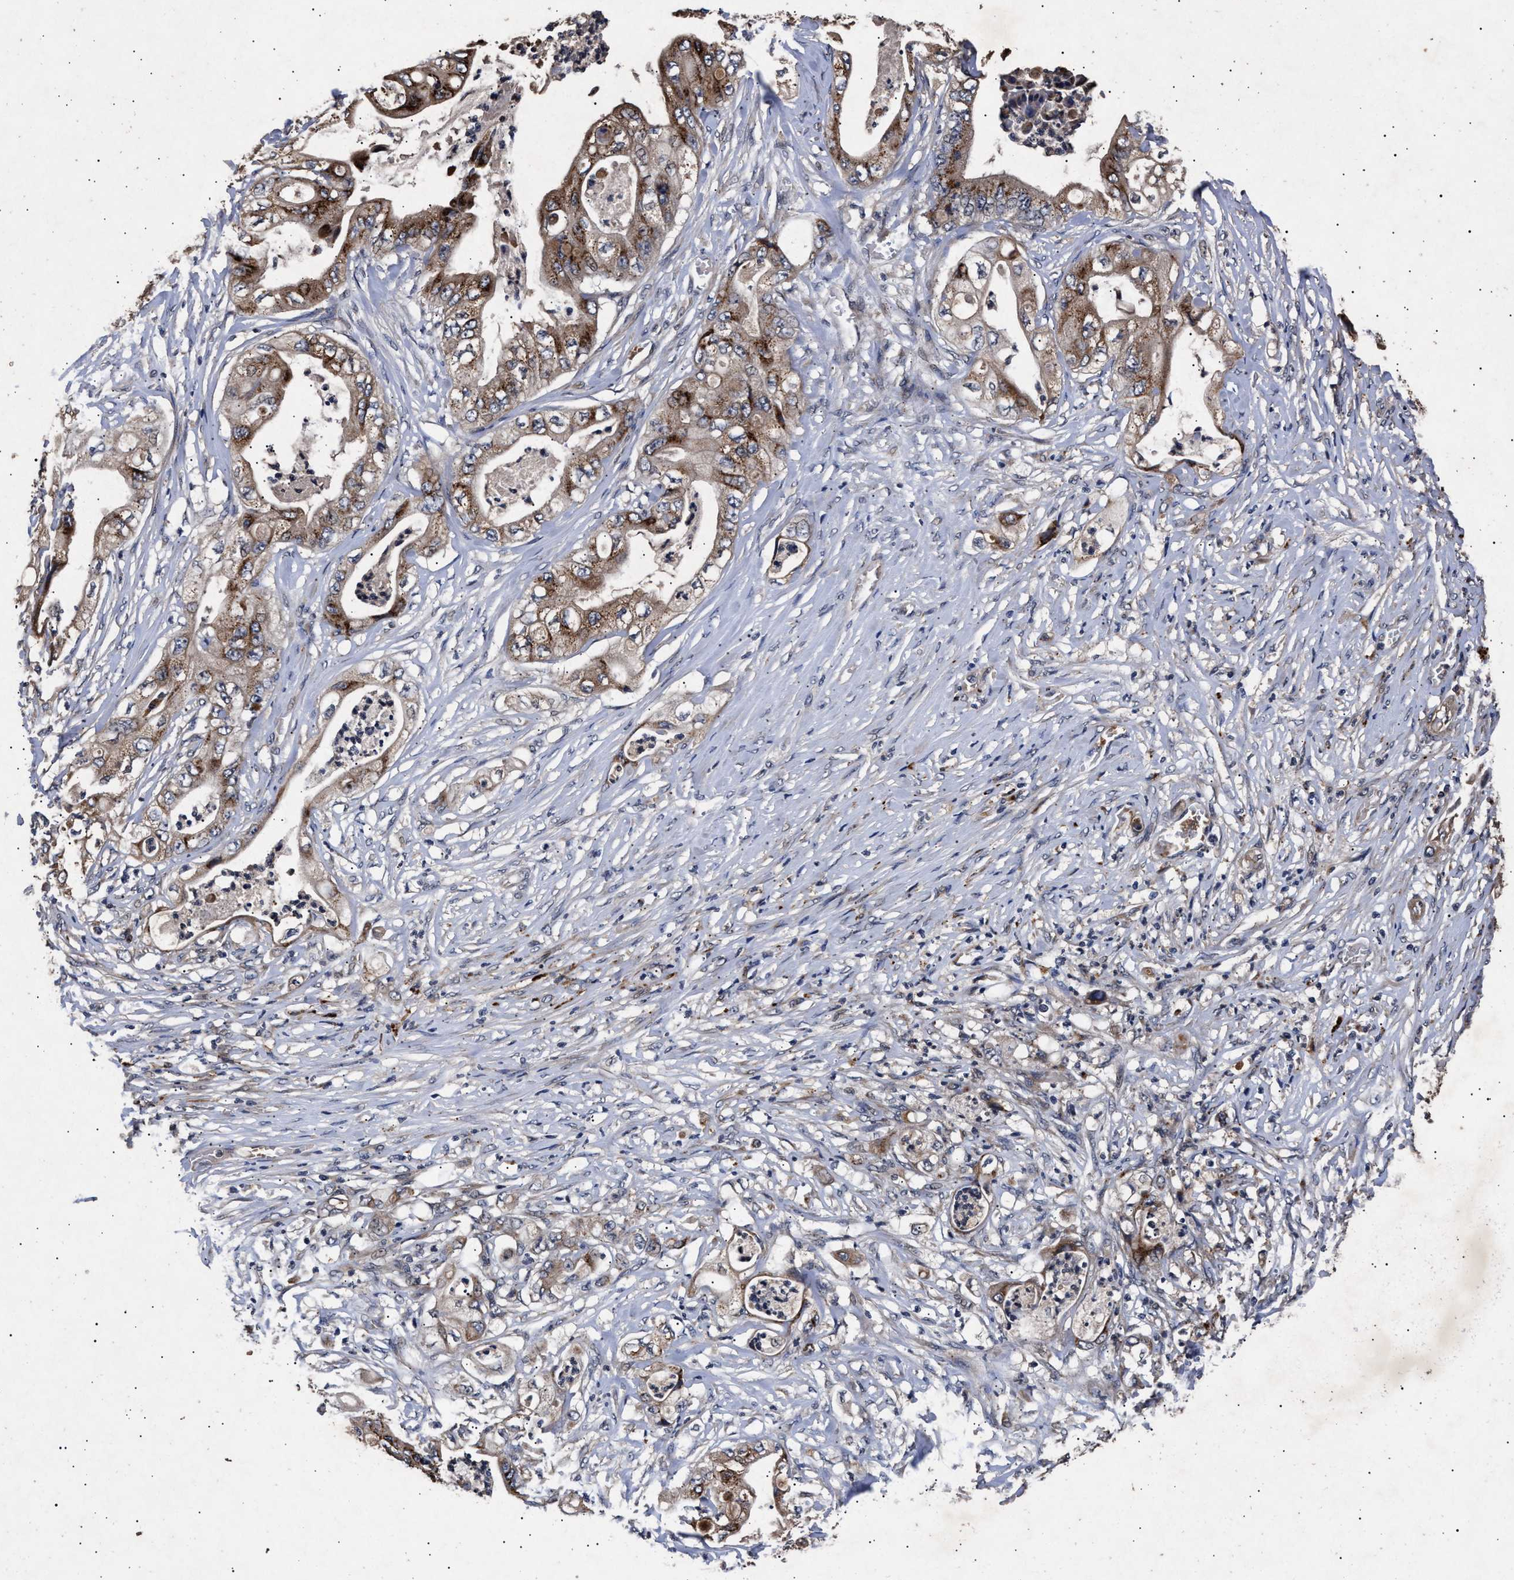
{"staining": {"intensity": "moderate", "quantity": ">75%", "location": "cytoplasmic/membranous"}, "tissue": "stomach cancer", "cell_type": "Tumor cells", "image_type": "cancer", "snomed": [{"axis": "morphology", "description": "Adenocarcinoma, NOS"}, {"axis": "topography", "description": "Stomach"}], "caption": "Immunohistochemical staining of stomach cancer (adenocarcinoma) displays medium levels of moderate cytoplasmic/membranous expression in approximately >75% of tumor cells.", "gene": "ITGB5", "patient": {"sex": "female", "age": 73}}